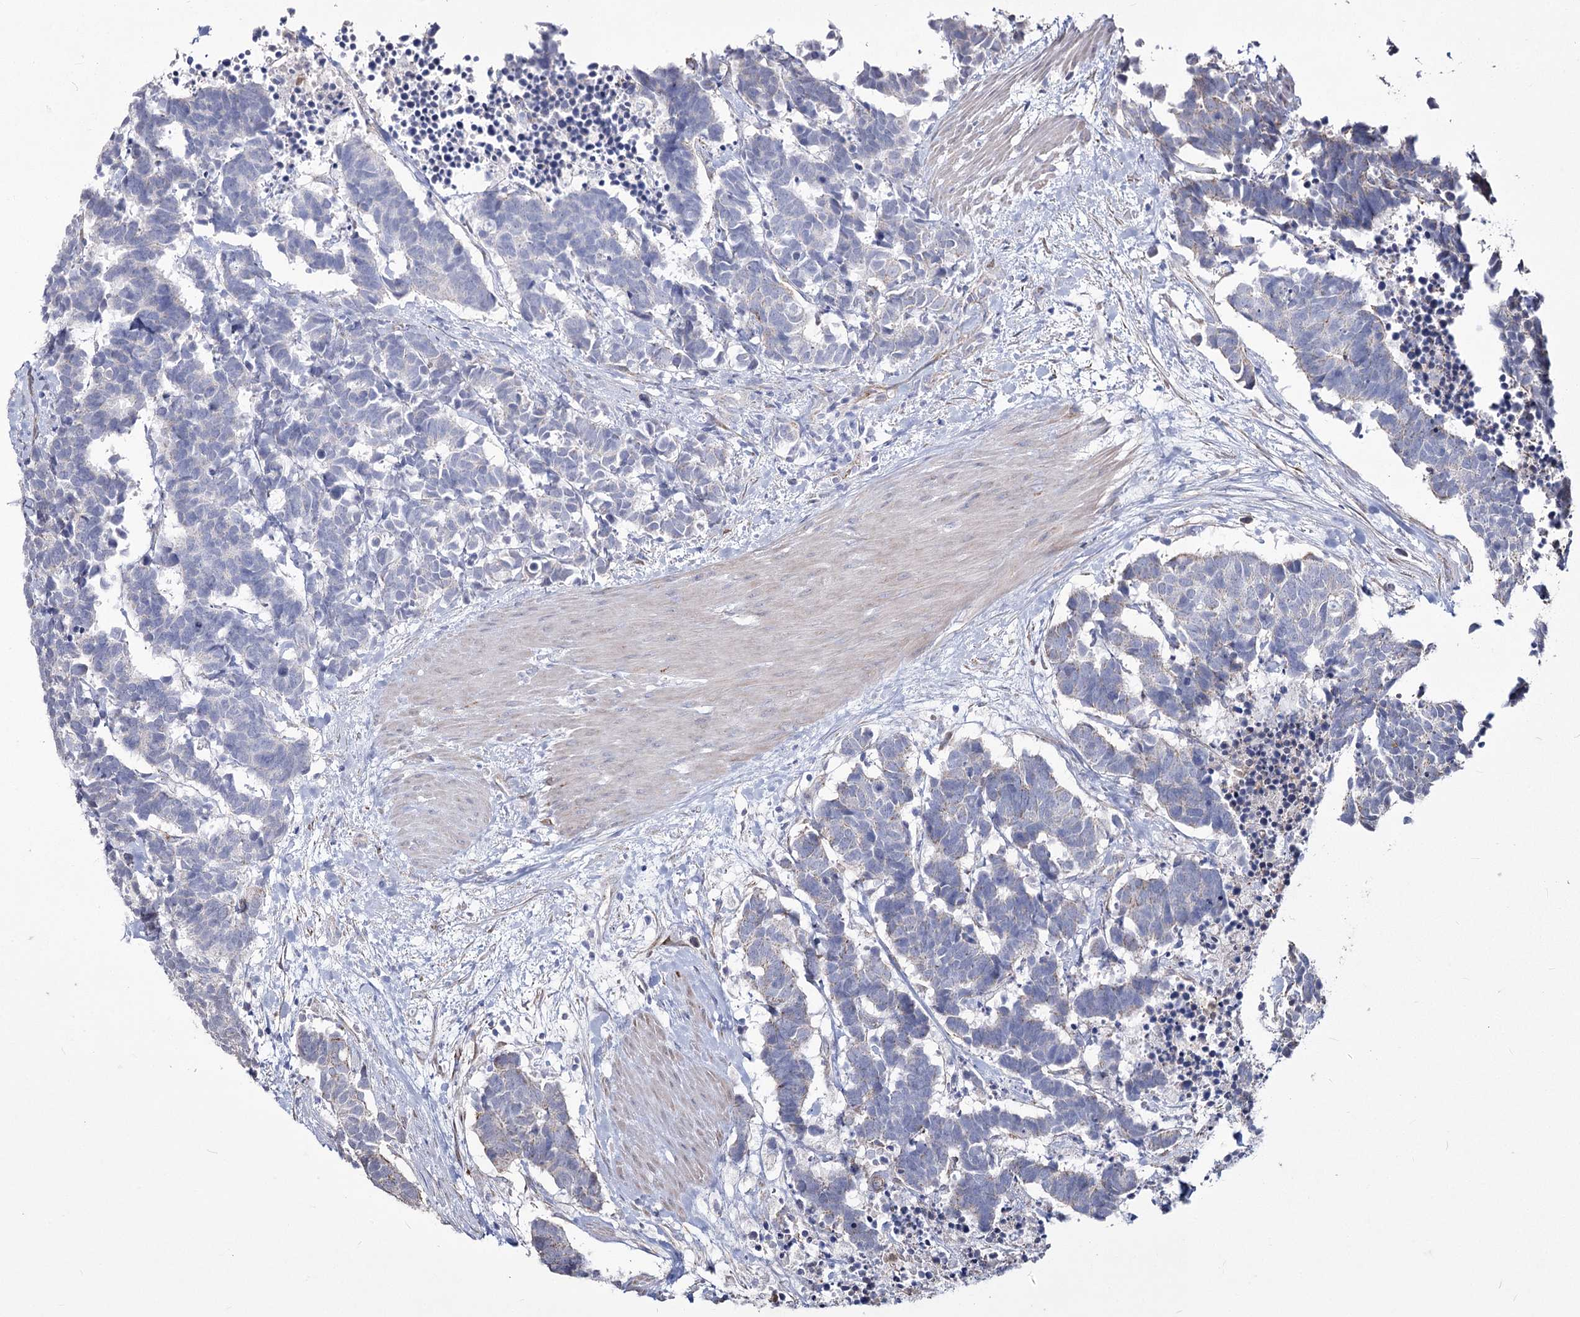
{"staining": {"intensity": "negative", "quantity": "none", "location": "none"}, "tissue": "carcinoid", "cell_type": "Tumor cells", "image_type": "cancer", "snomed": [{"axis": "morphology", "description": "Carcinoma, NOS"}, {"axis": "morphology", "description": "Carcinoid, malignant, NOS"}, {"axis": "topography", "description": "Urinary bladder"}], "caption": "Immunohistochemistry (IHC) micrograph of carcinoid stained for a protein (brown), which shows no staining in tumor cells.", "gene": "ME3", "patient": {"sex": "male", "age": 57}}